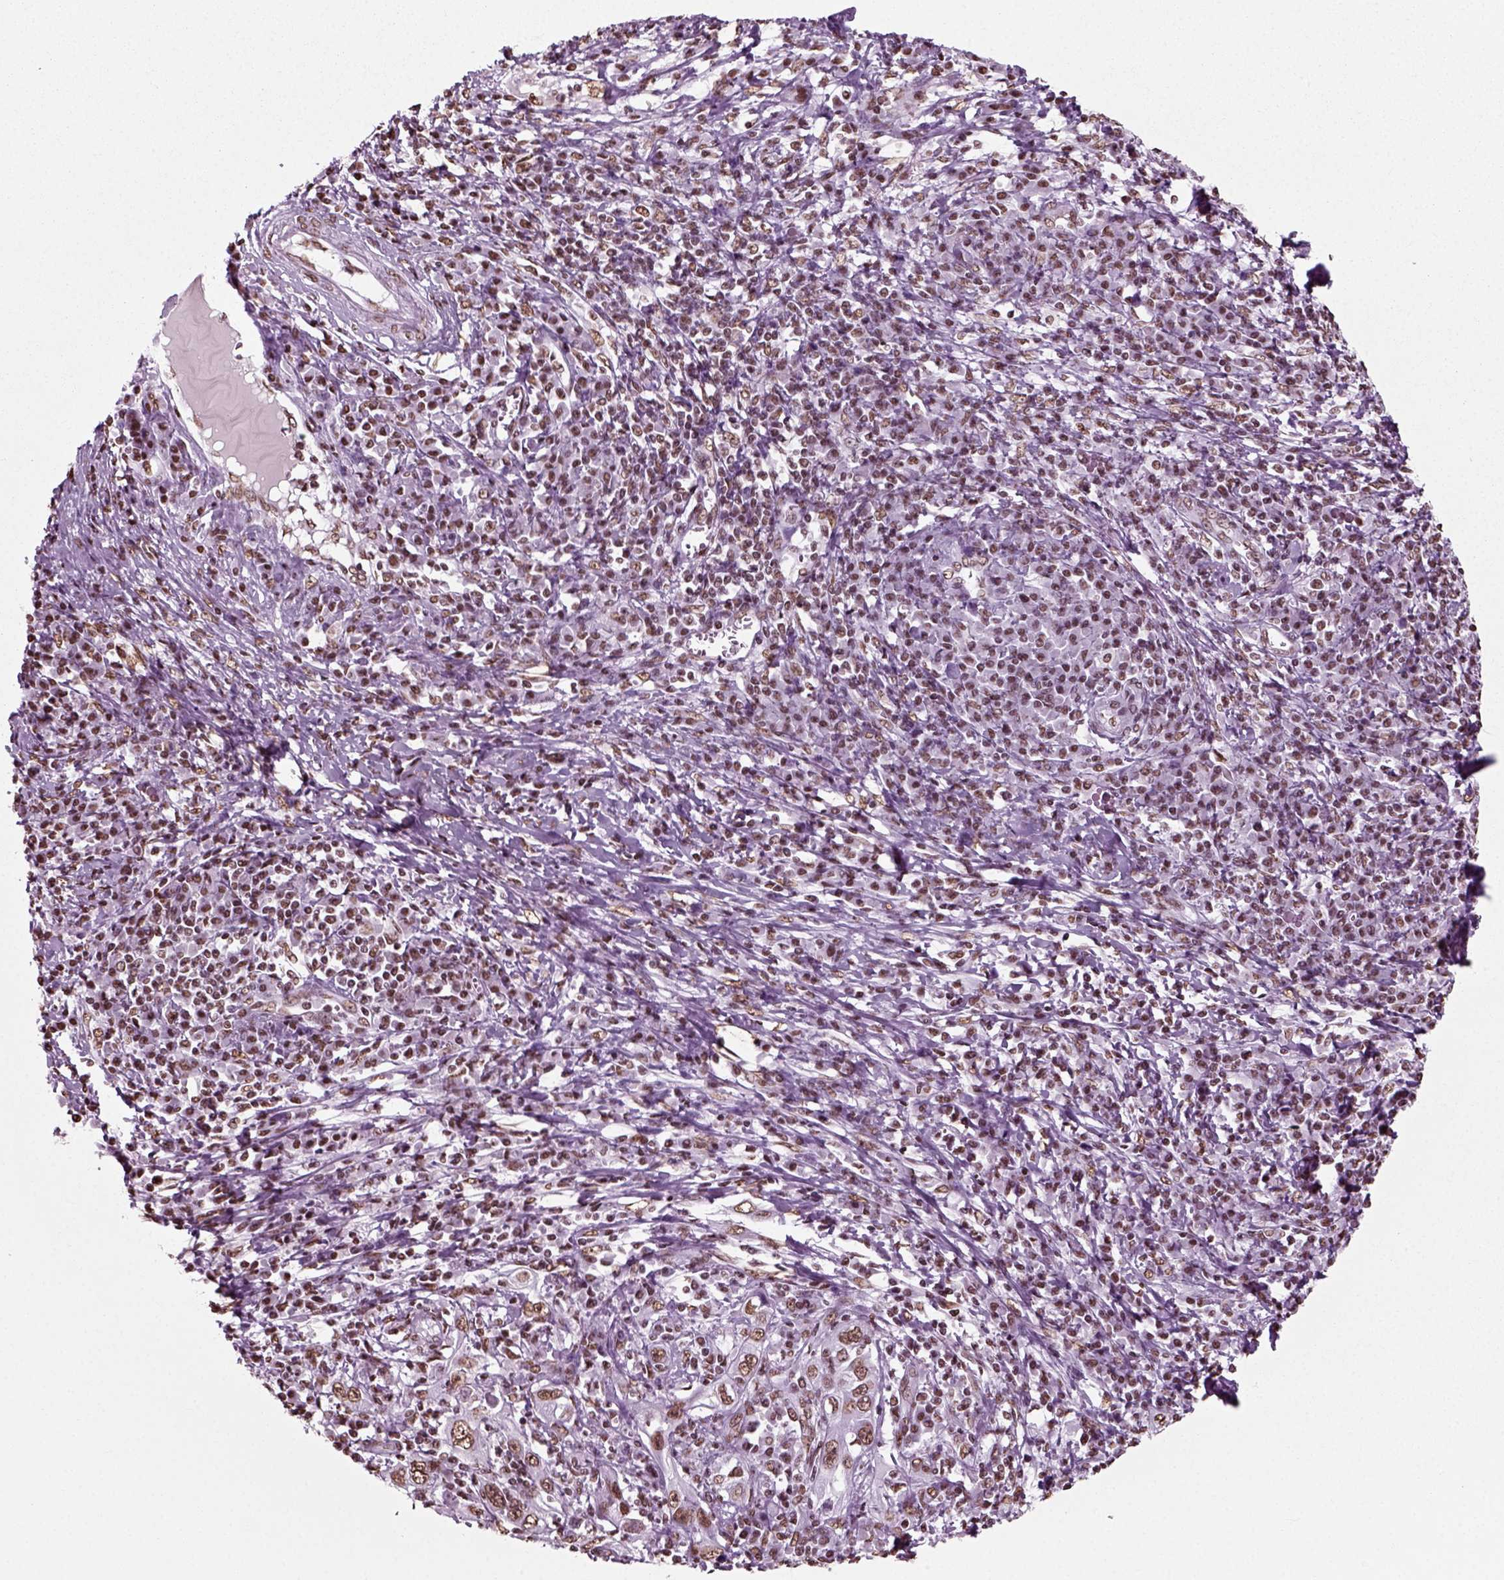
{"staining": {"intensity": "moderate", "quantity": ">75%", "location": "nuclear"}, "tissue": "cervical cancer", "cell_type": "Tumor cells", "image_type": "cancer", "snomed": [{"axis": "morphology", "description": "Squamous cell carcinoma, NOS"}, {"axis": "topography", "description": "Cervix"}], "caption": "Cervical squamous cell carcinoma stained for a protein demonstrates moderate nuclear positivity in tumor cells.", "gene": "POLR1H", "patient": {"sex": "female", "age": 46}}